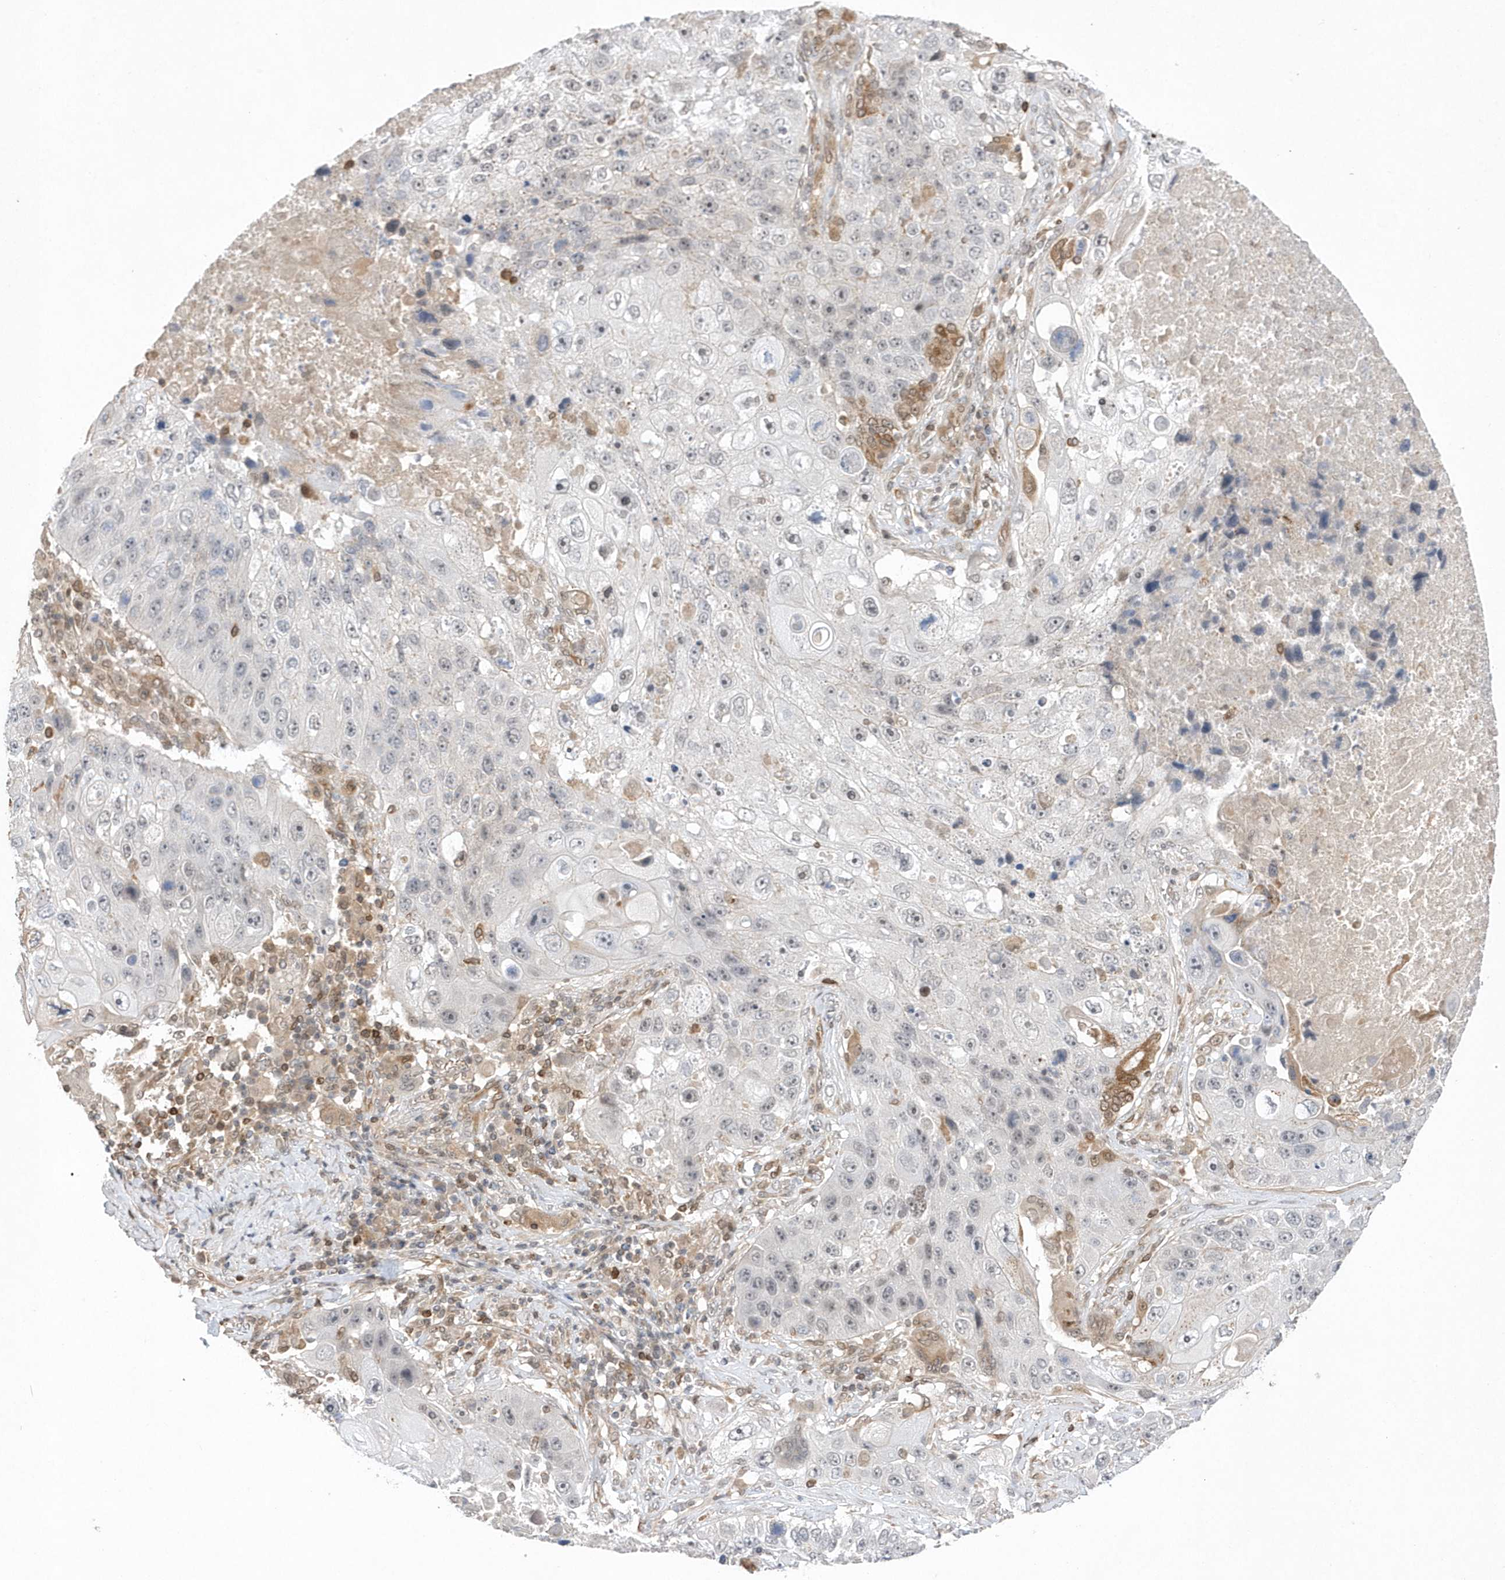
{"staining": {"intensity": "negative", "quantity": "none", "location": "none"}, "tissue": "lung cancer", "cell_type": "Tumor cells", "image_type": "cancer", "snomed": [{"axis": "morphology", "description": "Squamous cell carcinoma, NOS"}, {"axis": "topography", "description": "Lung"}], "caption": "The image reveals no staining of tumor cells in squamous cell carcinoma (lung).", "gene": "TMEM132B", "patient": {"sex": "male", "age": 61}}